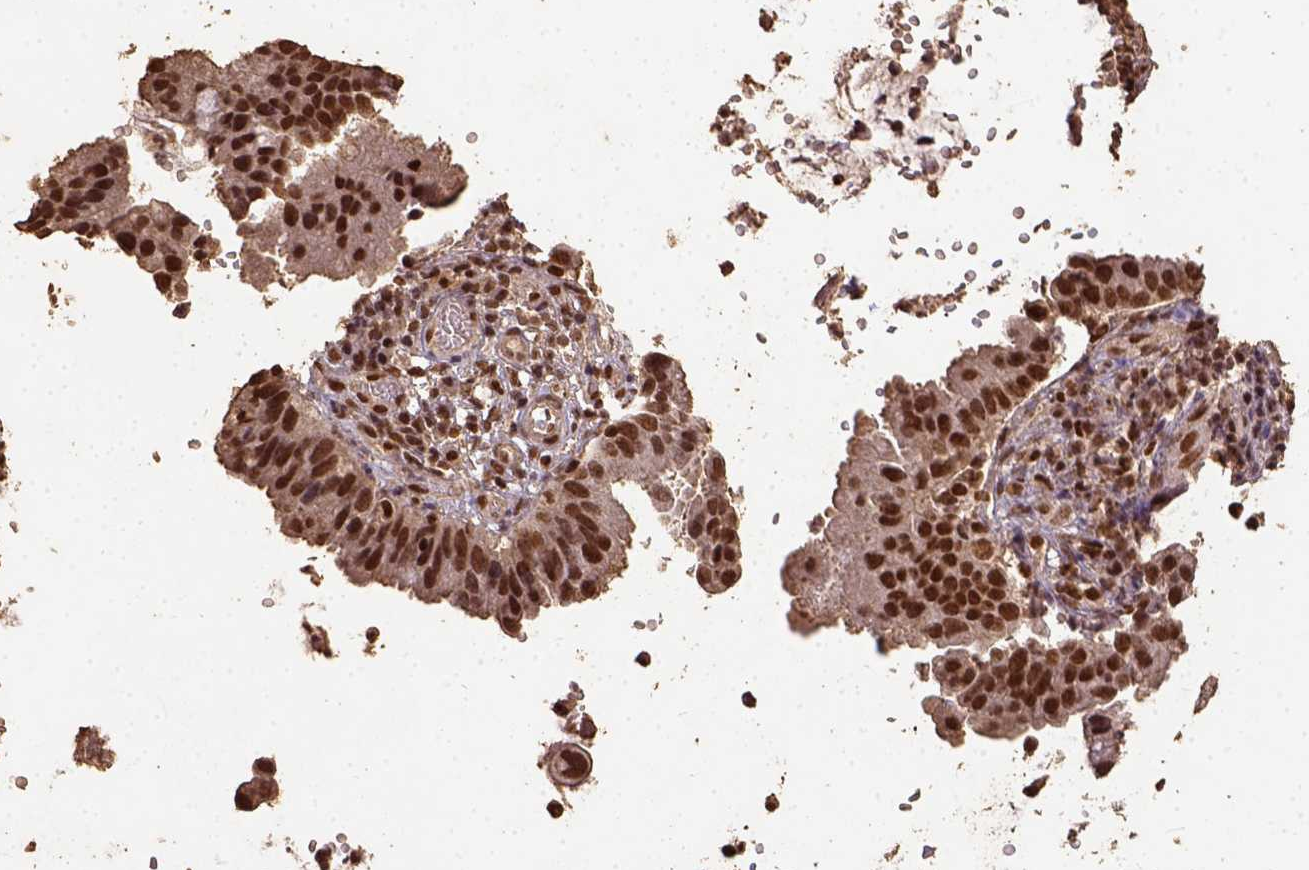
{"staining": {"intensity": "strong", "quantity": ">75%", "location": "nuclear"}, "tissue": "cervical cancer", "cell_type": "Tumor cells", "image_type": "cancer", "snomed": [{"axis": "morphology", "description": "Adenocarcinoma, NOS"}, {"axis": "topography", "description": "Cervix"}], "caption": "Immunohistochemistry (IHC) image of neoplastic tissue: cervical adenocarcinoma stained using IHC demonstrates high levels of strong protein expression localized specifically in the nuclear of tumor cells, appearing as a nuclear brown color.", "gene": "NACC1", "patient": {"sex": "female", "age": 34}}